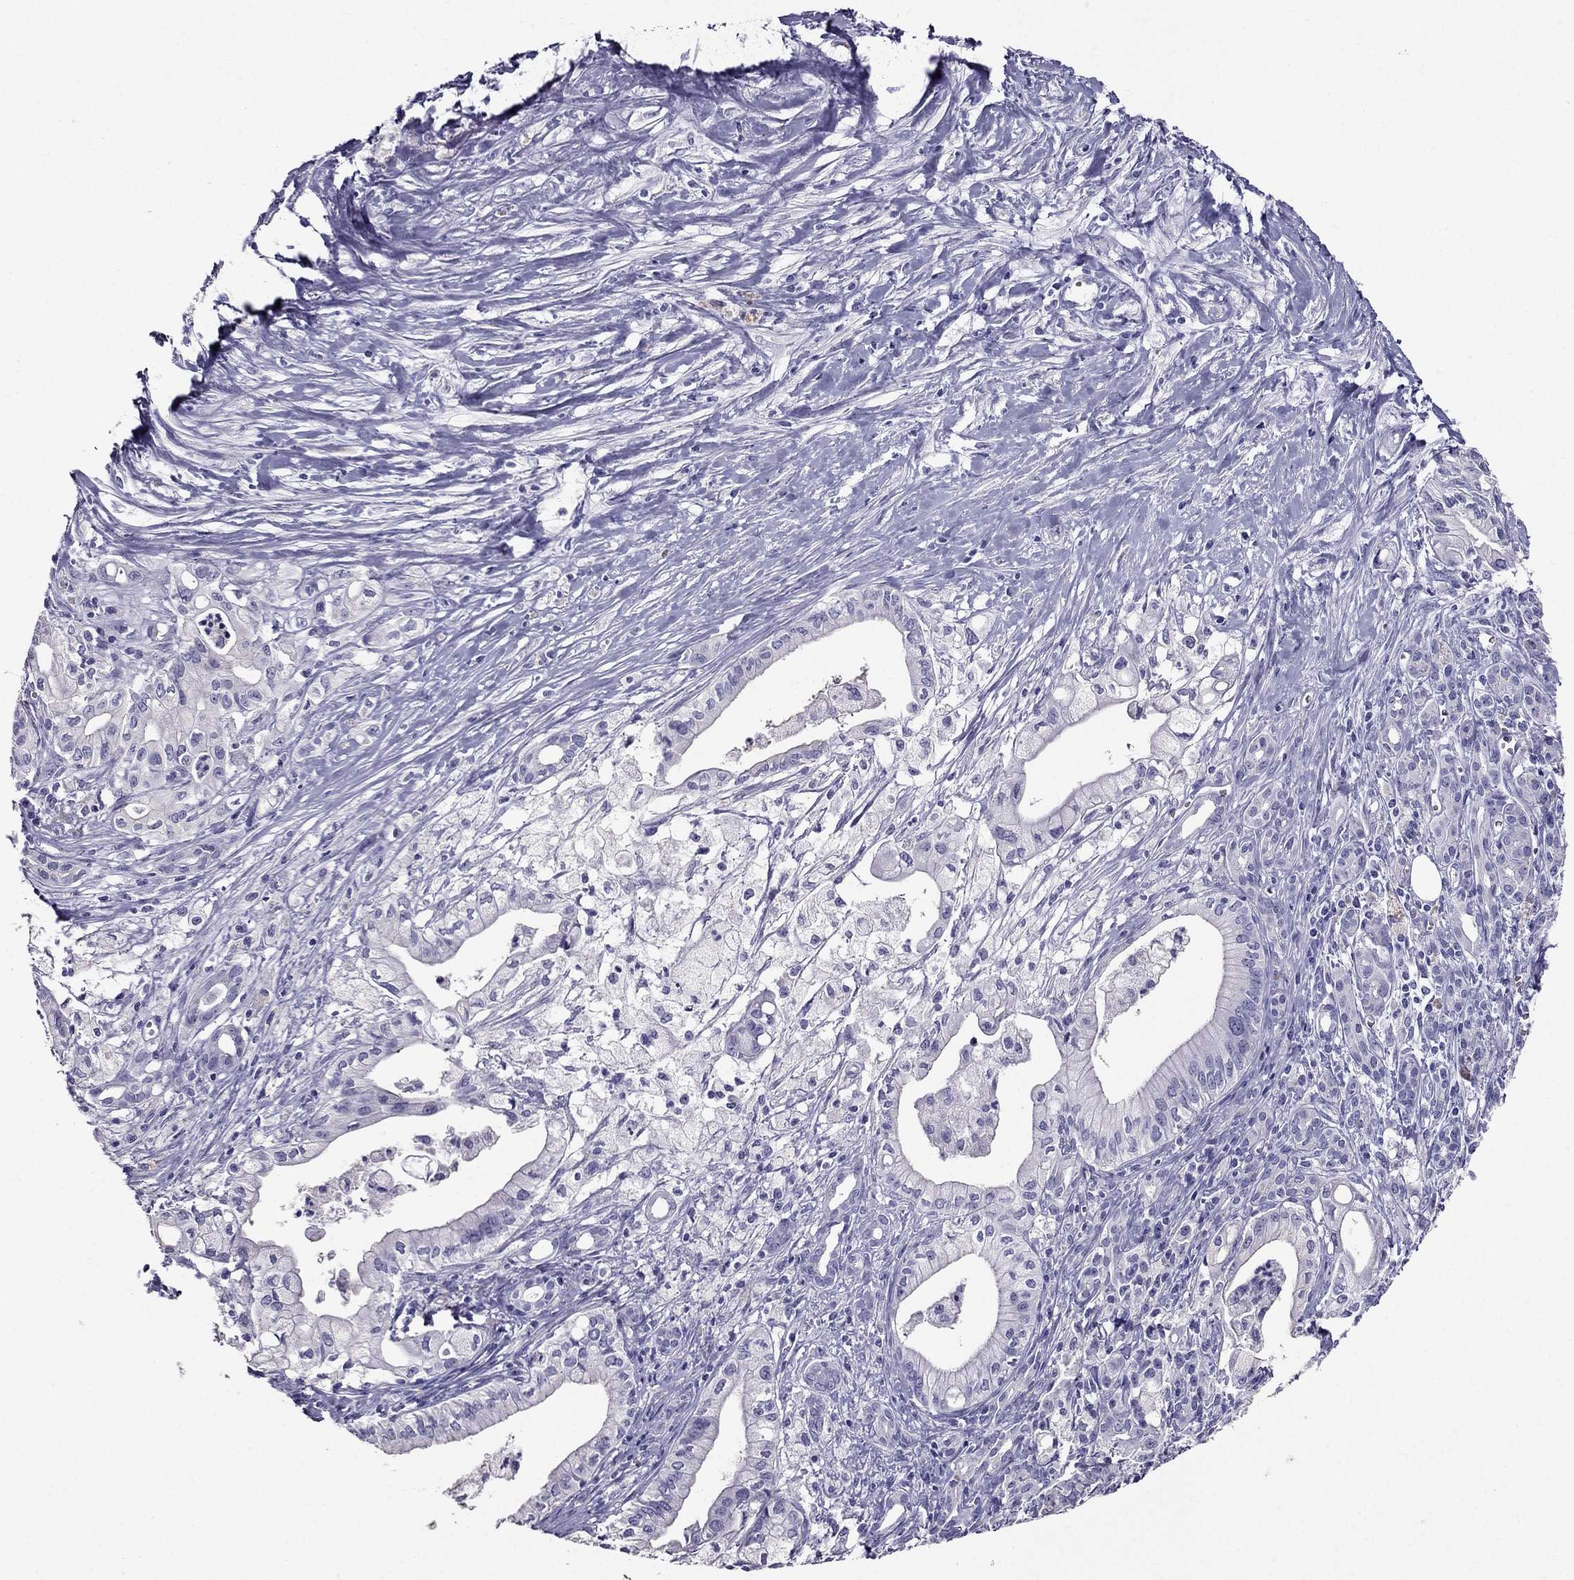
{"staining": {"intensity": "negative", "quantity": "none", "location": "none"}, "tissue": "pancreatic cancer", "cell_type": "Tumor cells", "image_type": "cancer", "snomed": [{"axis": "morphology", "description": "Adenocarcinoma, NOS"}, {"axis": "topography", "description": "Pancreas"}], "caption": "This is an immunohistochemistry (IHC) histopathology image of human pancreatic cancer. There is no staining in tumor cells.", "gene": "ZNF541", "patient": {"sex": "male", "age": 71}}